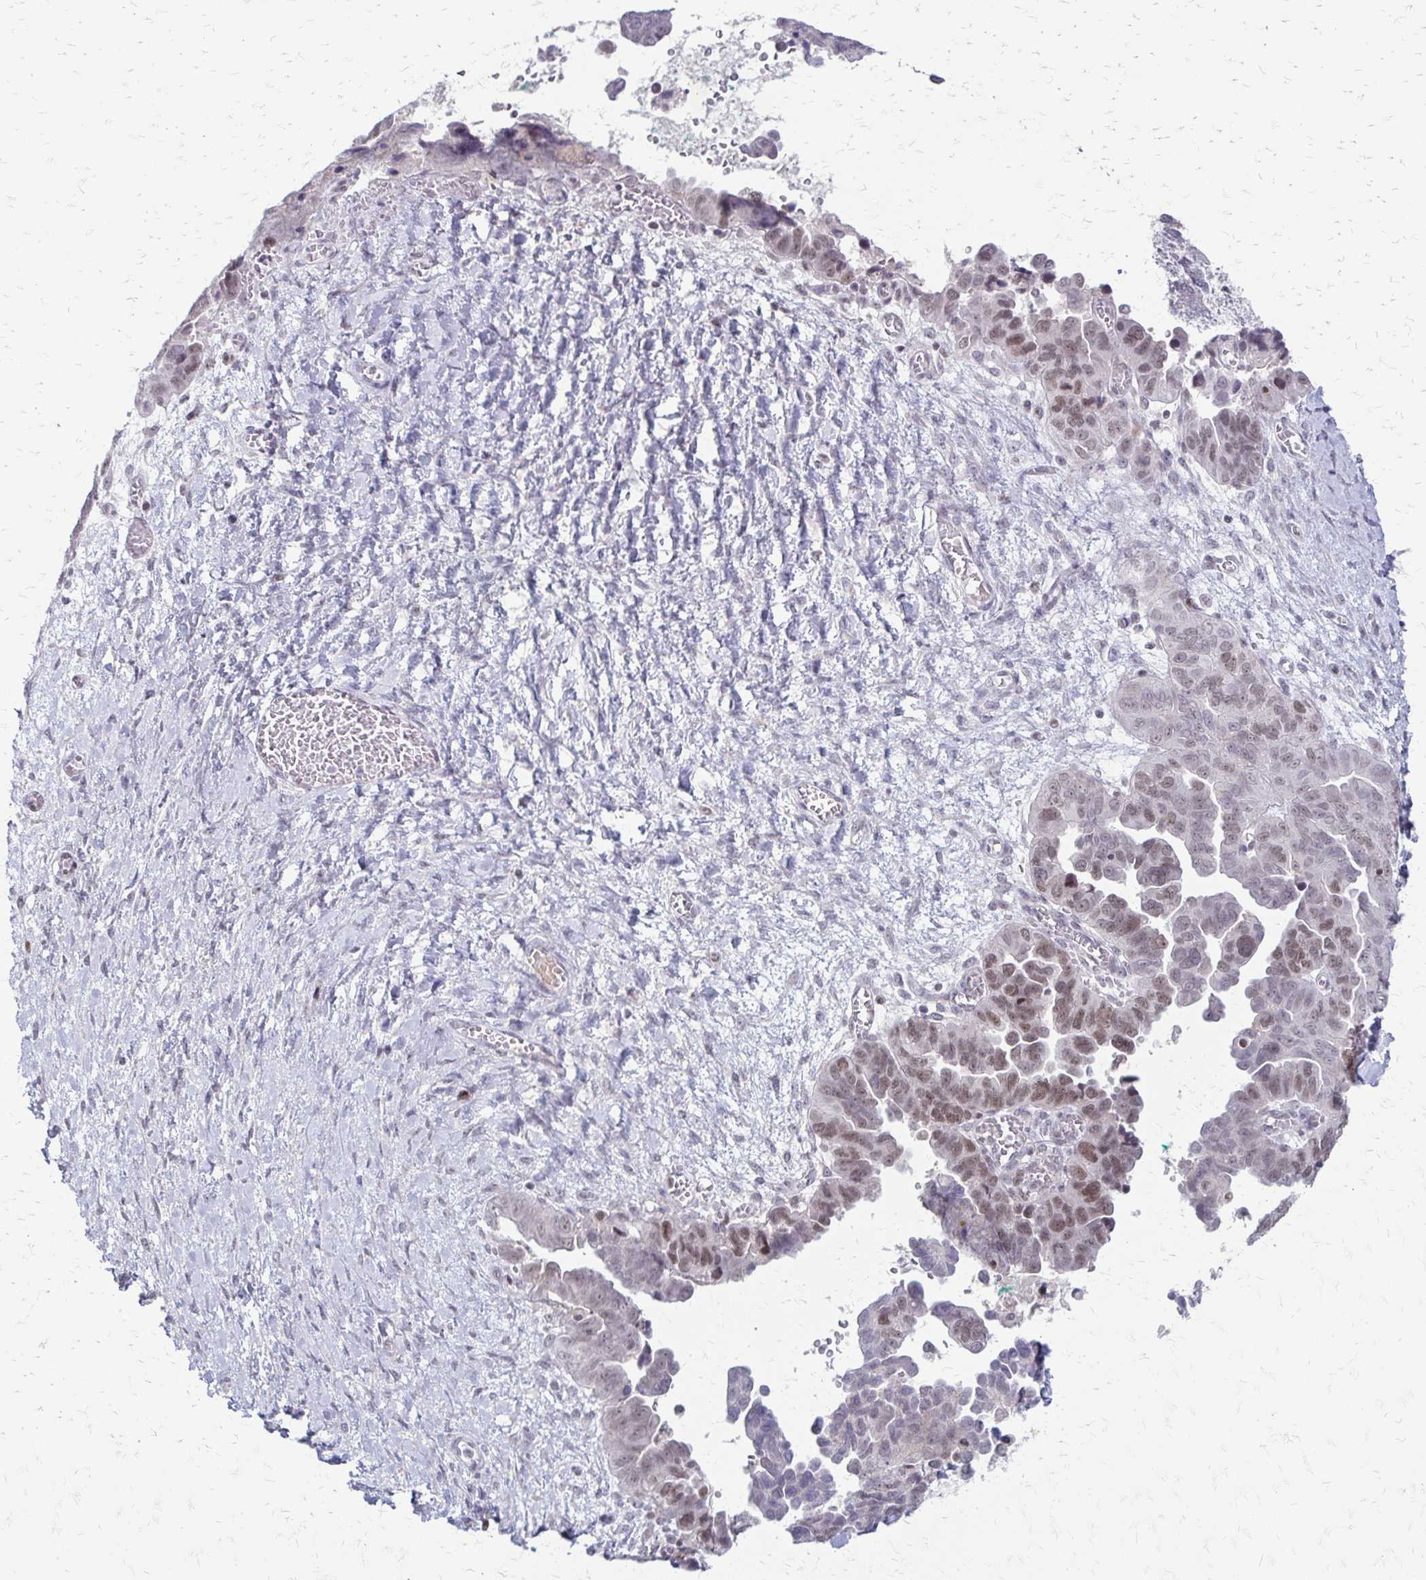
{"staining": {"intensity": "moderate", "quantity": ">75%", "location": "nuclear"}, "tissue": "ovarian cancer", "cell_type": "Tumor cells", "image_type": "cancer", "snomed": [{"axis": "morphology", "description": "Cystadenocarcinoma, serous, NOS"}, {"axis": "topography", "description": "Ovary"}], "caption": "Human ovarian cancer stained with a protein marker displays moderate staining in tumor cells.", "gene": "EED", "patient": {"sex": "female", "age": 64}}